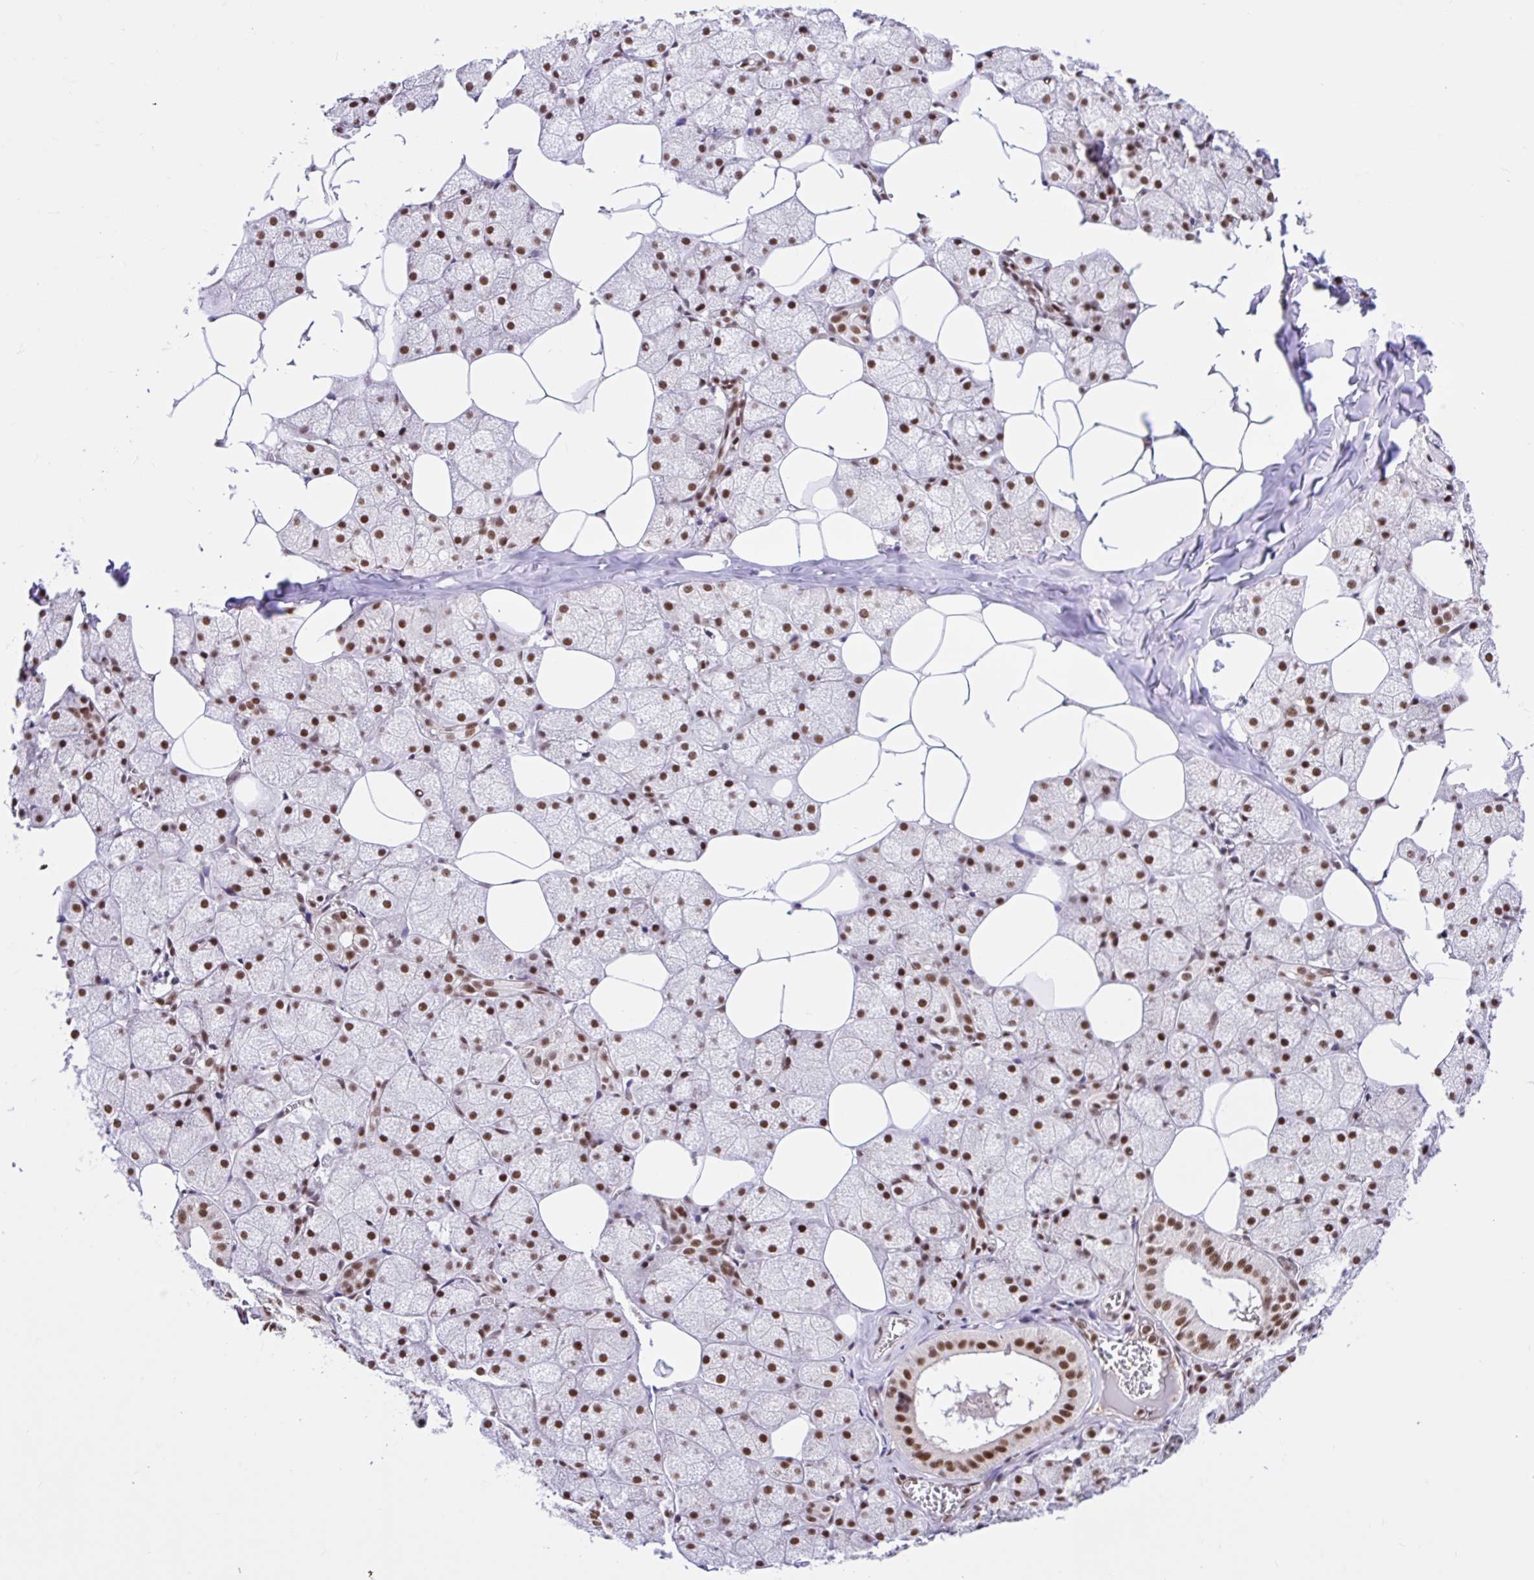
{"staining": {"intensity": "strong", "quantity": ">75%", "location": "nuclear"}, "tissue": "salivary gland", "cell_type": "Glandular cells", "image_type": "normal", "snomed": [{"axis": "morphology", "description": "Normal tissue, NOS"}, {"axis": "topography", "description": "Salivary gland"}, {"axis": "topography", "description": "Peripheral nerve tissue"}], "caption": "High-power microscopy captured an immunohistochemistry micrograph of normal salivary gland, revealing strong nuclear staining in approximately >75% of glandular cells.", "gene": "CCDC12", "patient": {"sex": "male", "age": 38}}